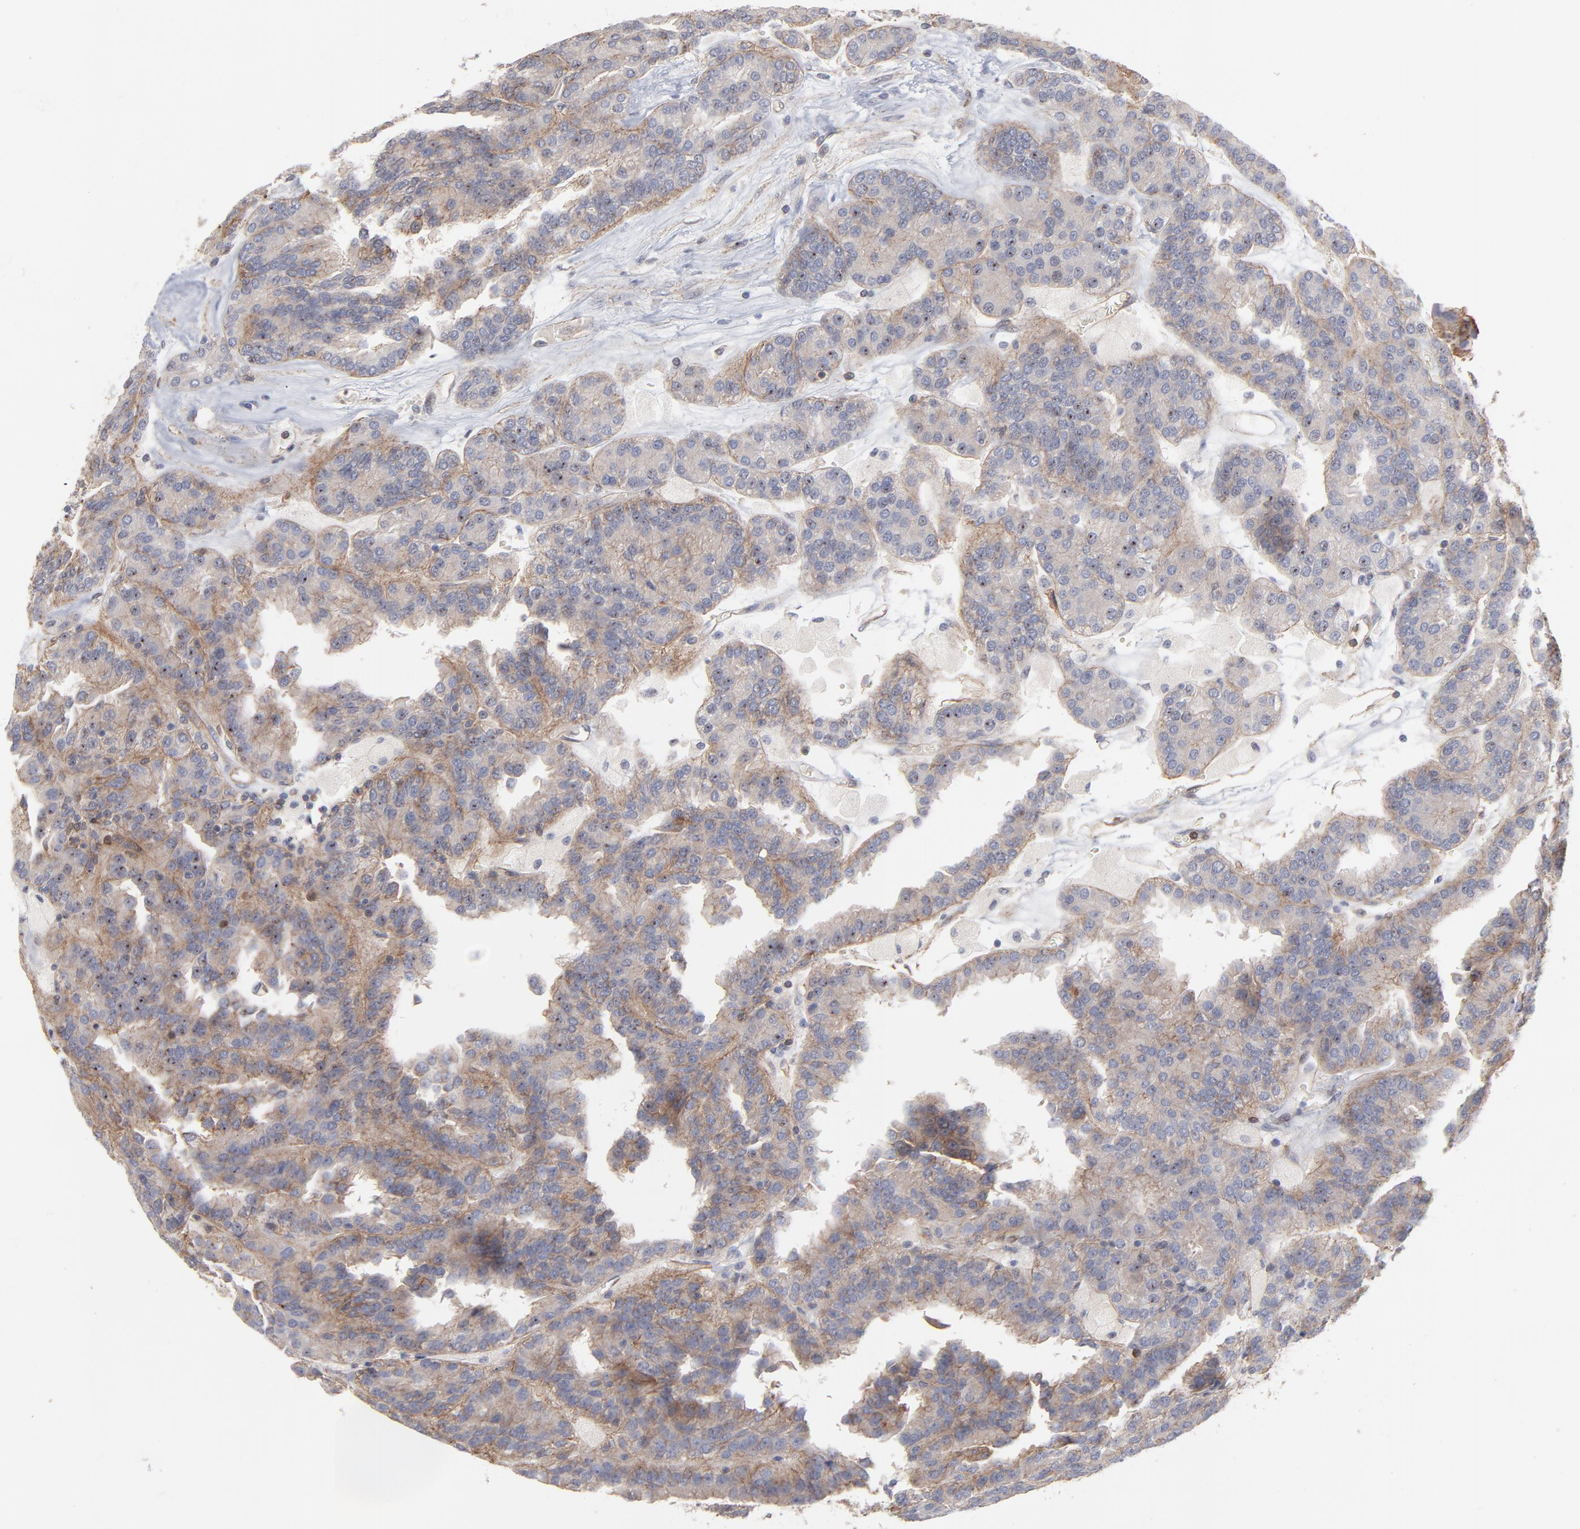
{"staining": {"intensity": "weak", "quantity": ">75%", "location": "cytoplasmic/membranous"}, "tissue": "renal cancer", "cell_type": "Tumor cells", "image_type": "cancer", "snomed": [{"axis": "morphology", "description": "Adenocarcinoma, NOS"}, {"axis": "topography", "description": "Kidney"}], "caption": "DAB immunohistochemical staining of human adenocarcinoma (renal) shows weak cytoplasmic/membranous protein expression in about >75% of tumor cells. The staining was performed using DAB, with brown indicating positive protein expression. Nuclei are stained blue with hematoxylin.", "gene": "PXN", "patient": {"sex": "male", "age": 46}}